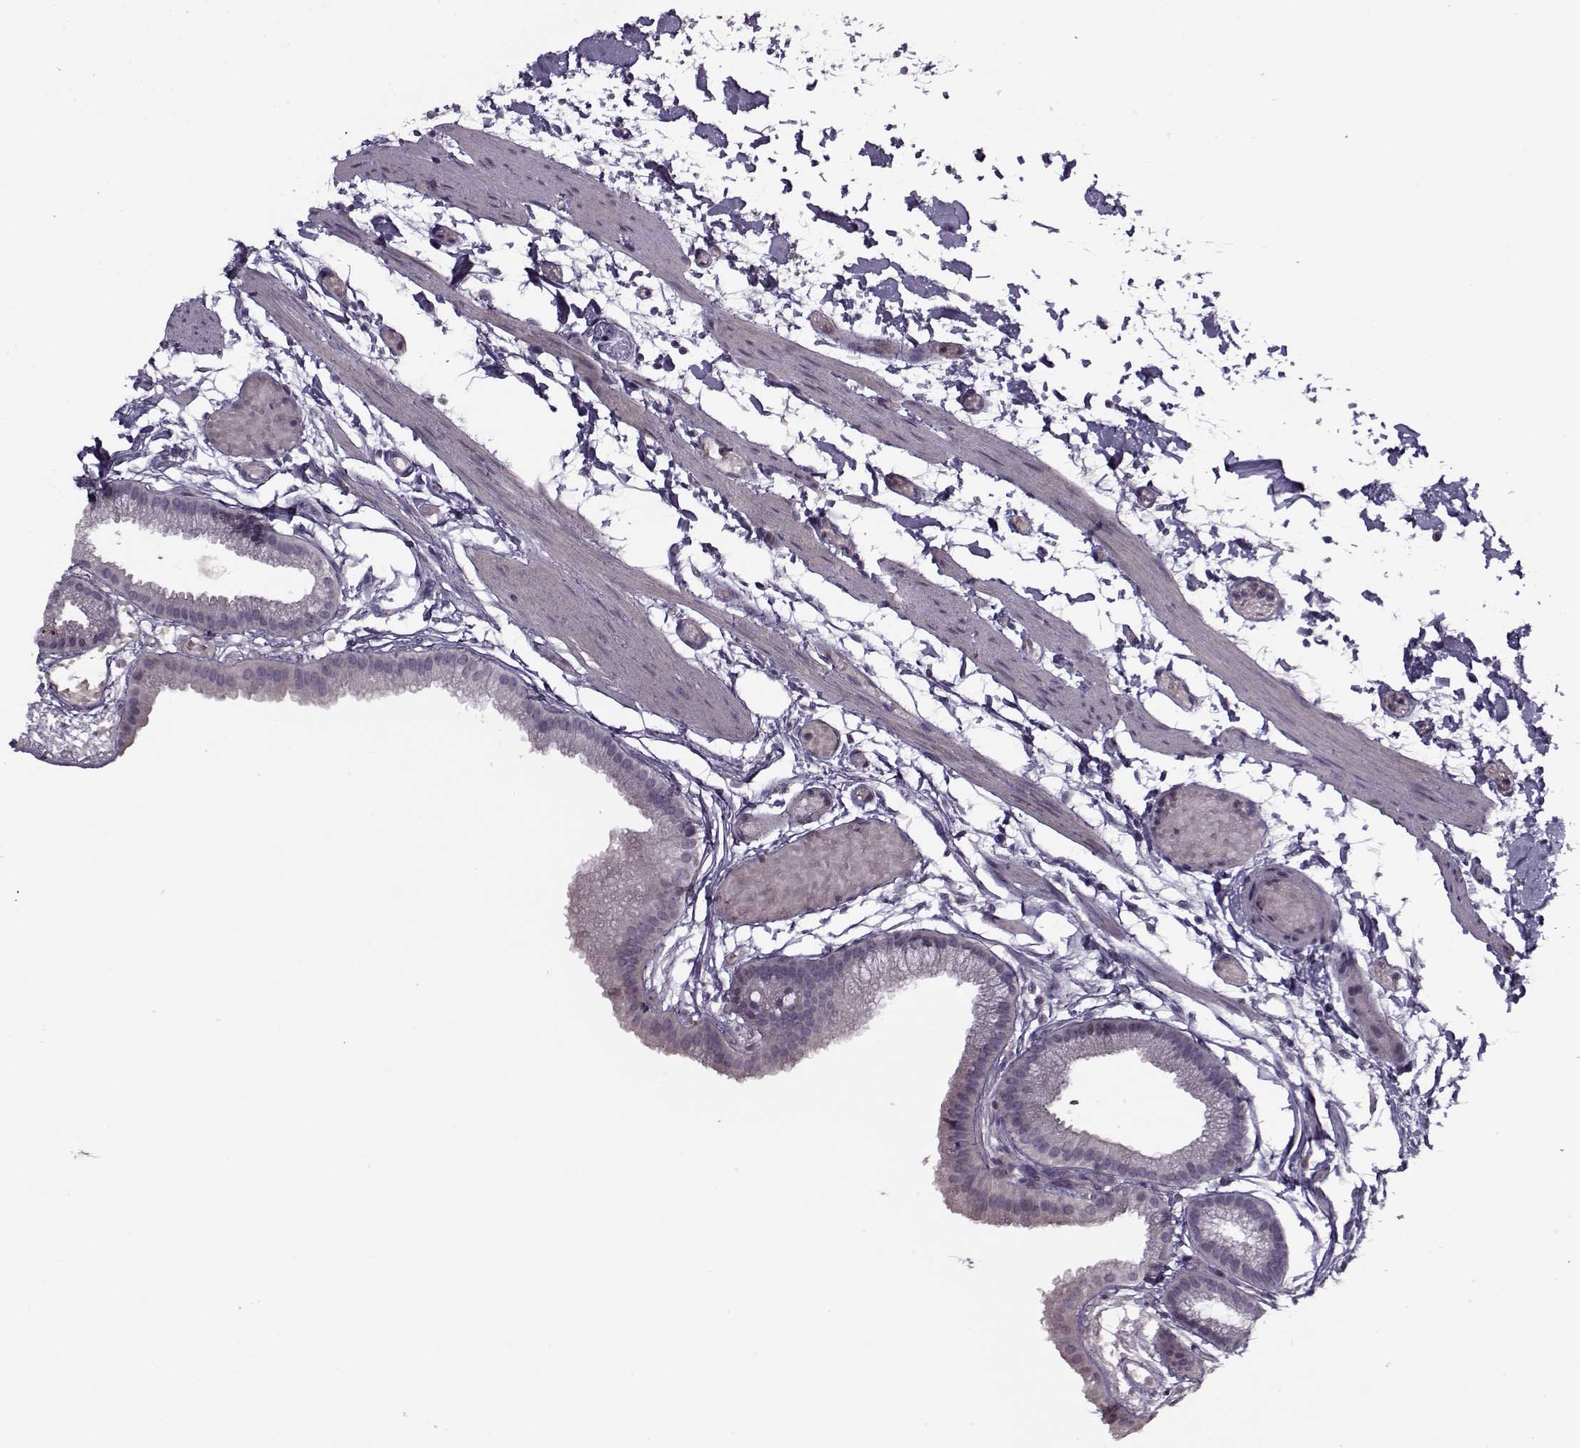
{"staining": {"intensity": "negative", "quantity": "none", "location": "none"}, "tissue": "gallbladder", "cell_type": "Glandular cells", "image_type": "normal", "snomed": [{"axis": "morphology", "description": "Normal tissue, NOS"}, {"axis": "topography", "description": "Gallbladder"}], "caption": "The histopathology image reveals no staining of glandular cells in benign gallbladder. (Brightfield microscopy of DAB (3,3'-diaminobenzidine) IHC at high magnification).", "gene": "KRT9", "patient": {"sex": "female", "age": 45}}